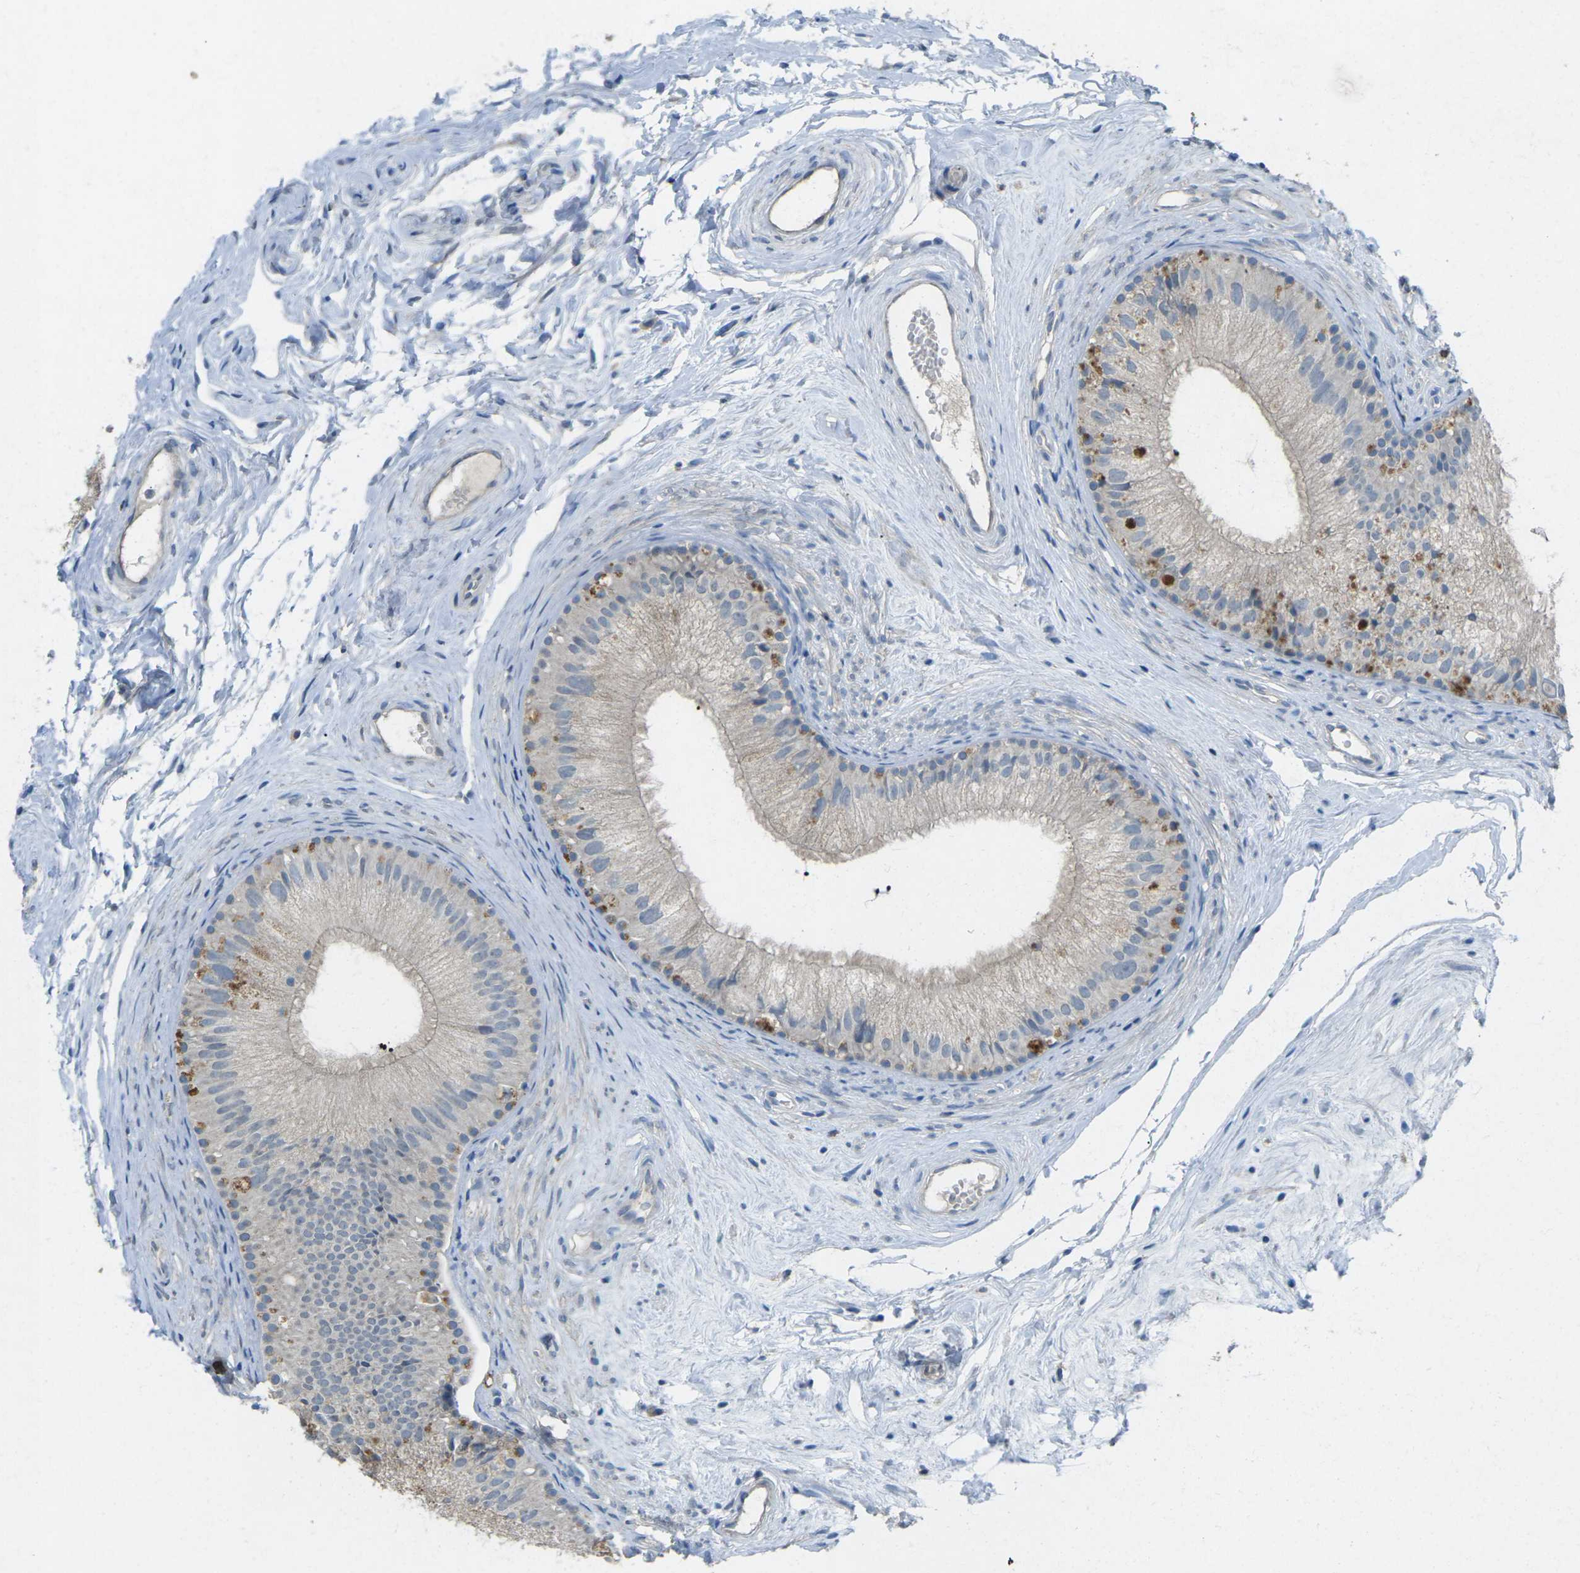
{"staining": {"intensity": "moderate", "quantity": "<25%", "location": "cytoplasmic/membranous"}, "tissue": "epididymis", "cell_type": "Glandular cells", "image_type": "normal", "snomed": [{"axis": "morphology", "description": "Normal tissue, NOS"}, {"axis": "topography", "description": "Epididymis"}], "caption": "Epididymis stained with IHC shows moderate cytoplasmic/membranous expression in about <25% of glandular cells. The protein is shown in brown color, while the nuclei are stained blue.", "gene": "CD19", "patient": {"sex": "male", "age": 56}}